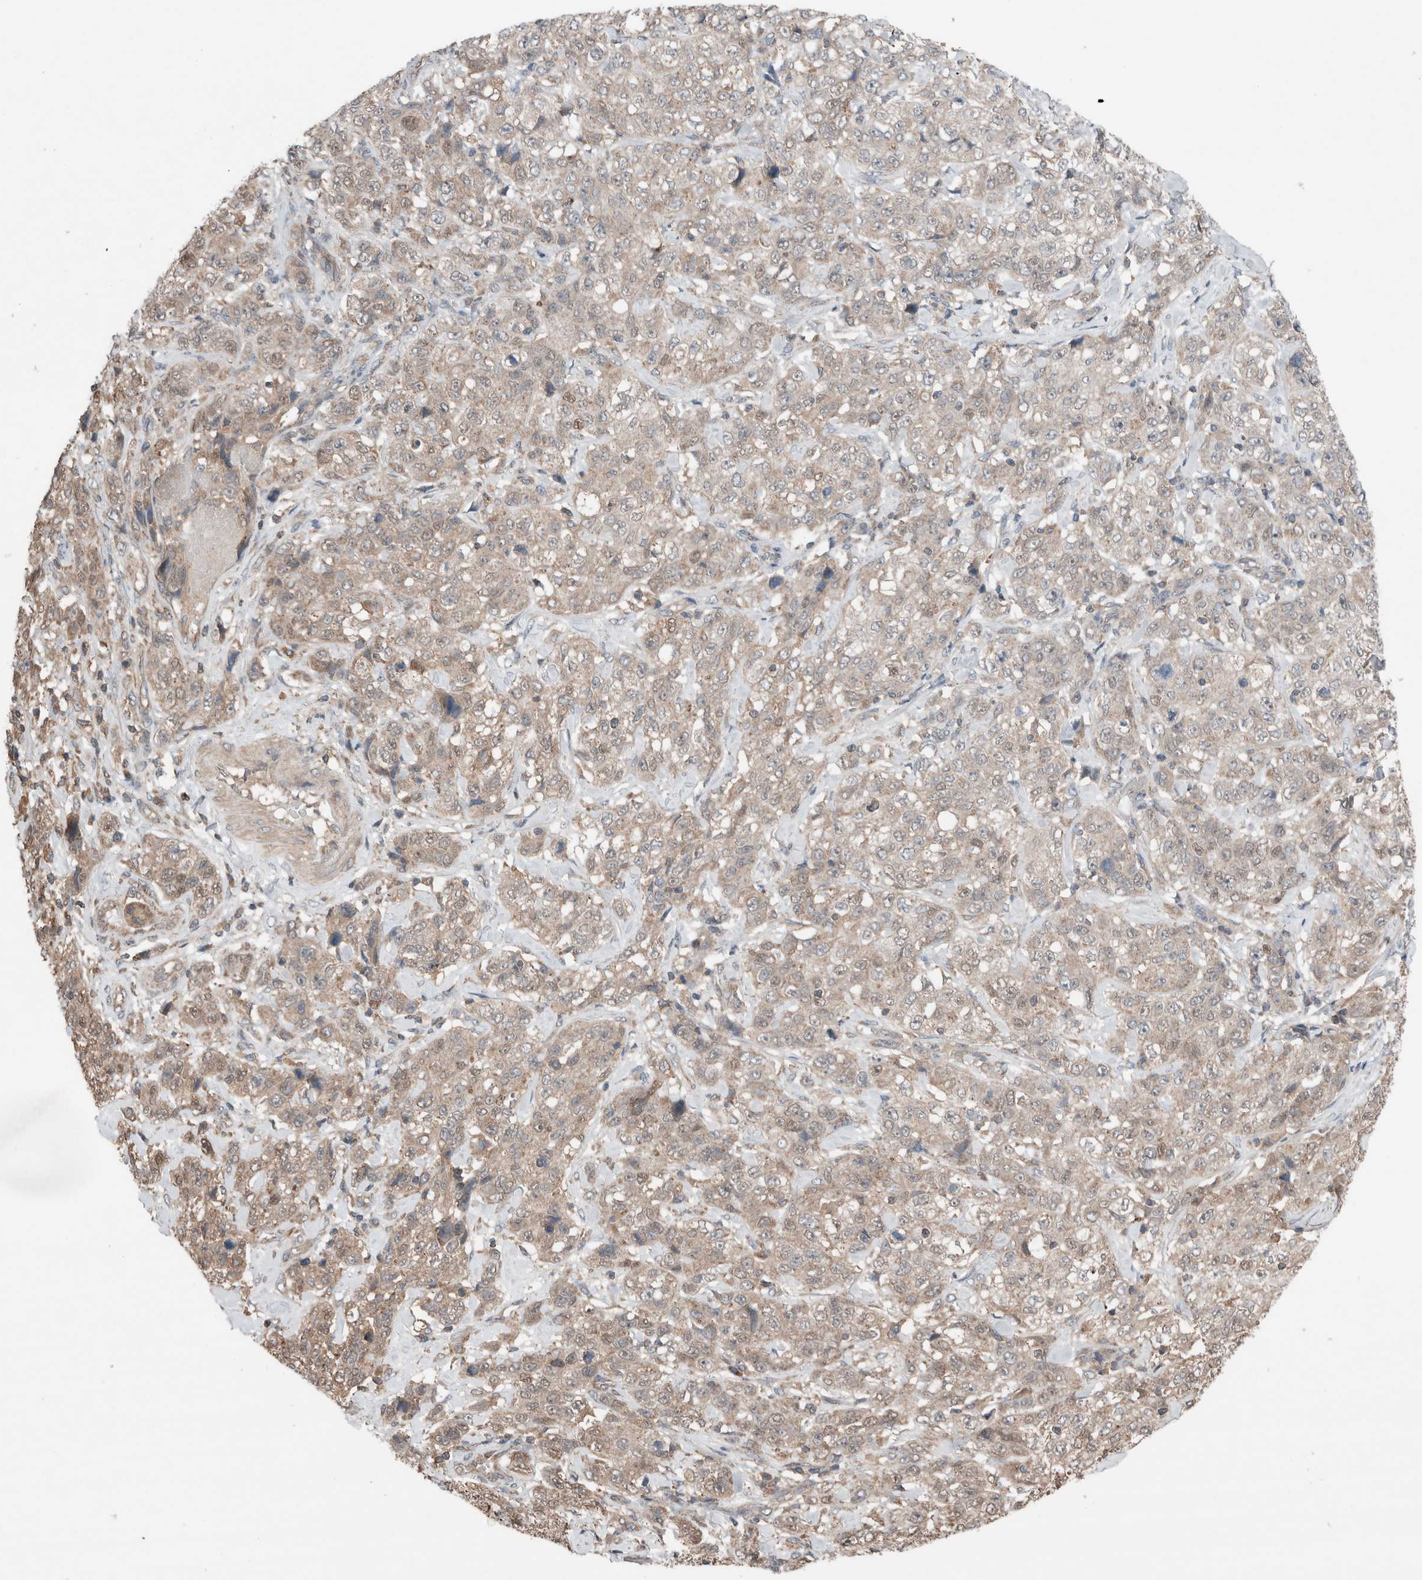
{"staining": {"intensity": "weak", "quantity": ">75%", "location": "cytoplasmic/membranous"}, "tissue": "stomach cancer", "cell_type": "Tumor cells", "image_type": "cancer", "snomed": [{"axis": "morphology", "description": "Adenocarcinoma, NOS"}, {"axis": "topography", "description": "Stomach"}], "caption": "Immunohistochemistry (IHC) of human adenocarcinoma (stomach) exhibits low levels of weak cytoplasmic/membranous positivity in approximately >75% of tumor cells. The staining is performed using DAB brown chromogen to label protein expression. The nuclei are counter-stained blue using hematoxylin.", "gene": "KLK14", "patient": {"sex": "male", "age": 48}}